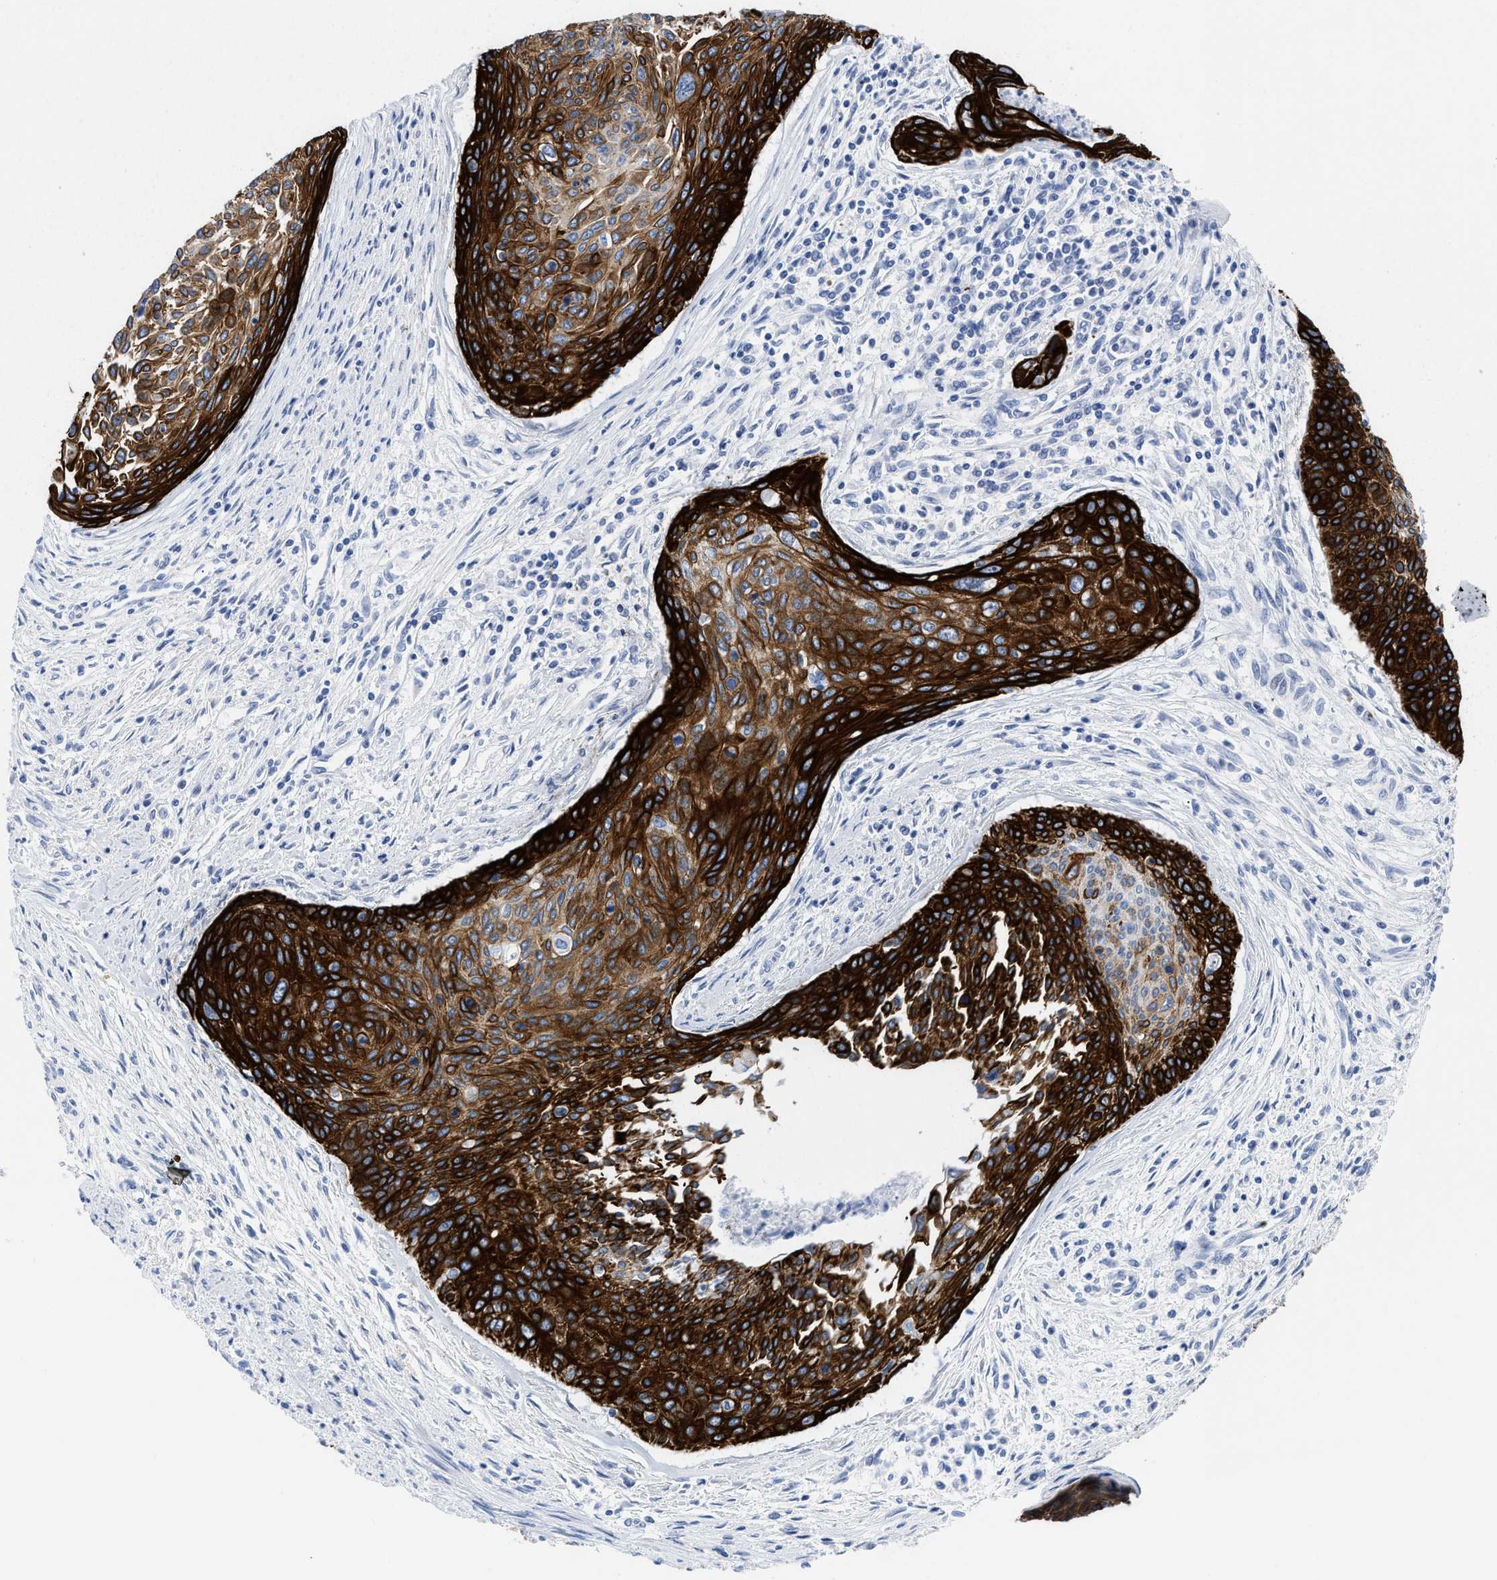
{"staining": {"intensity": "strong", "quantity": ">75%", "location": "cytoplasmic/membranous"}, "tissue": "cervical cancer", "cell_type": "Tumor cells", "image_type": "cancer", "snomed": [{"axis": "morphology", "description": "Squamous cell carcinoma, NOS"}, {"axis": "topography", "description": "Cervix"}], "caption": "Cervical squamous cell carcinoma was stained to show a protein in brown. There is high levels of strong cytoplasmic/membranous expression in approximately >75% of tumor cells.", "gene": "DUSP26", "patient": {"sex": "female", "age": 55}}